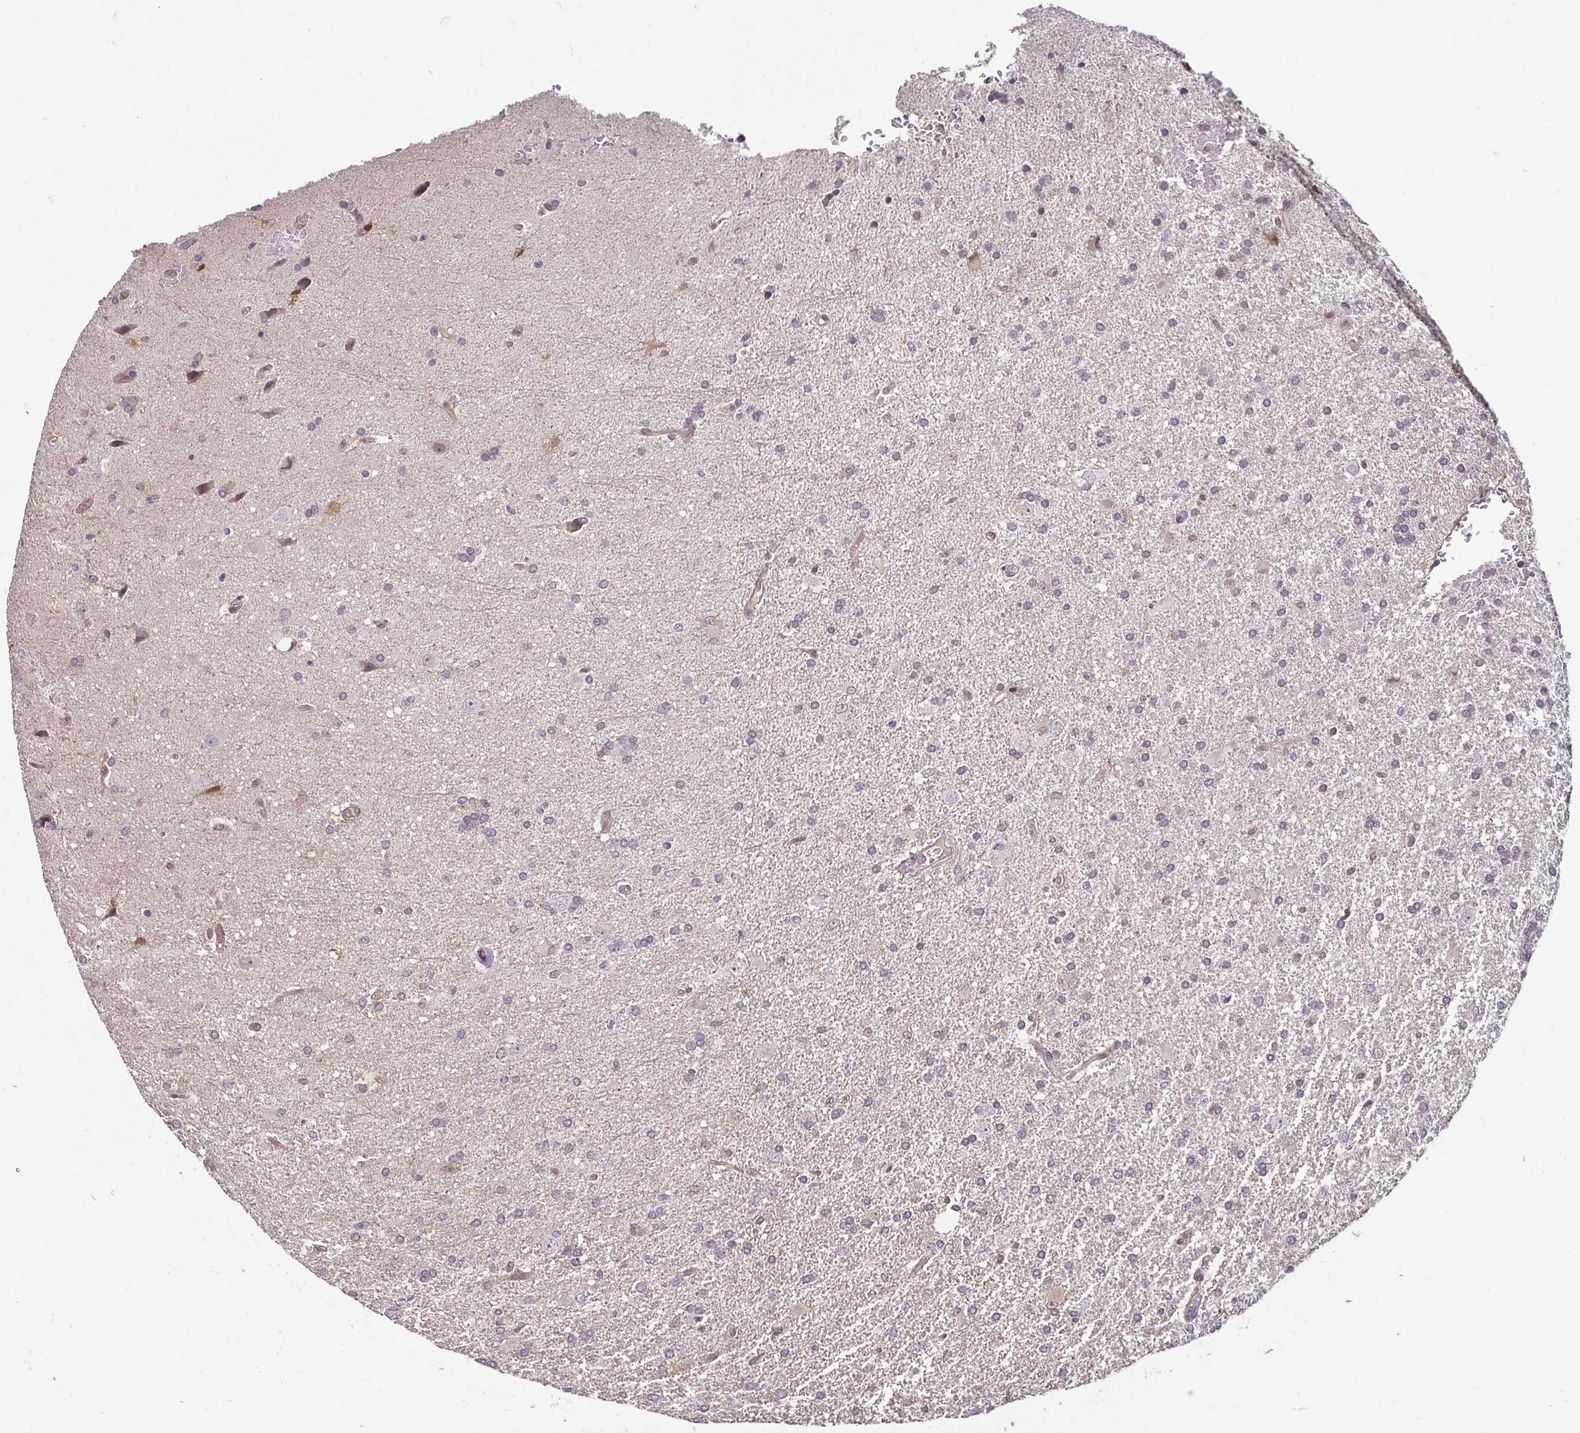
{"staining": {"intensity": "negative", "quantity": "none", "location": "none"}, "tissue": "glioma", "cell_type": "Tumor cells", "image_type": "cancer", "snomed": [{"axis": "morphology", "description": "Glioma, malignant, High grade"}, {"axis": "topography", "description": "Brain"}], "caption": "A high-resolution image shows IHC staining of malignant high-grade glioma, which displays no significant expression in tumor cells.", "gene": "HOPX", "patient": {"sex": "male", "age": 68}}